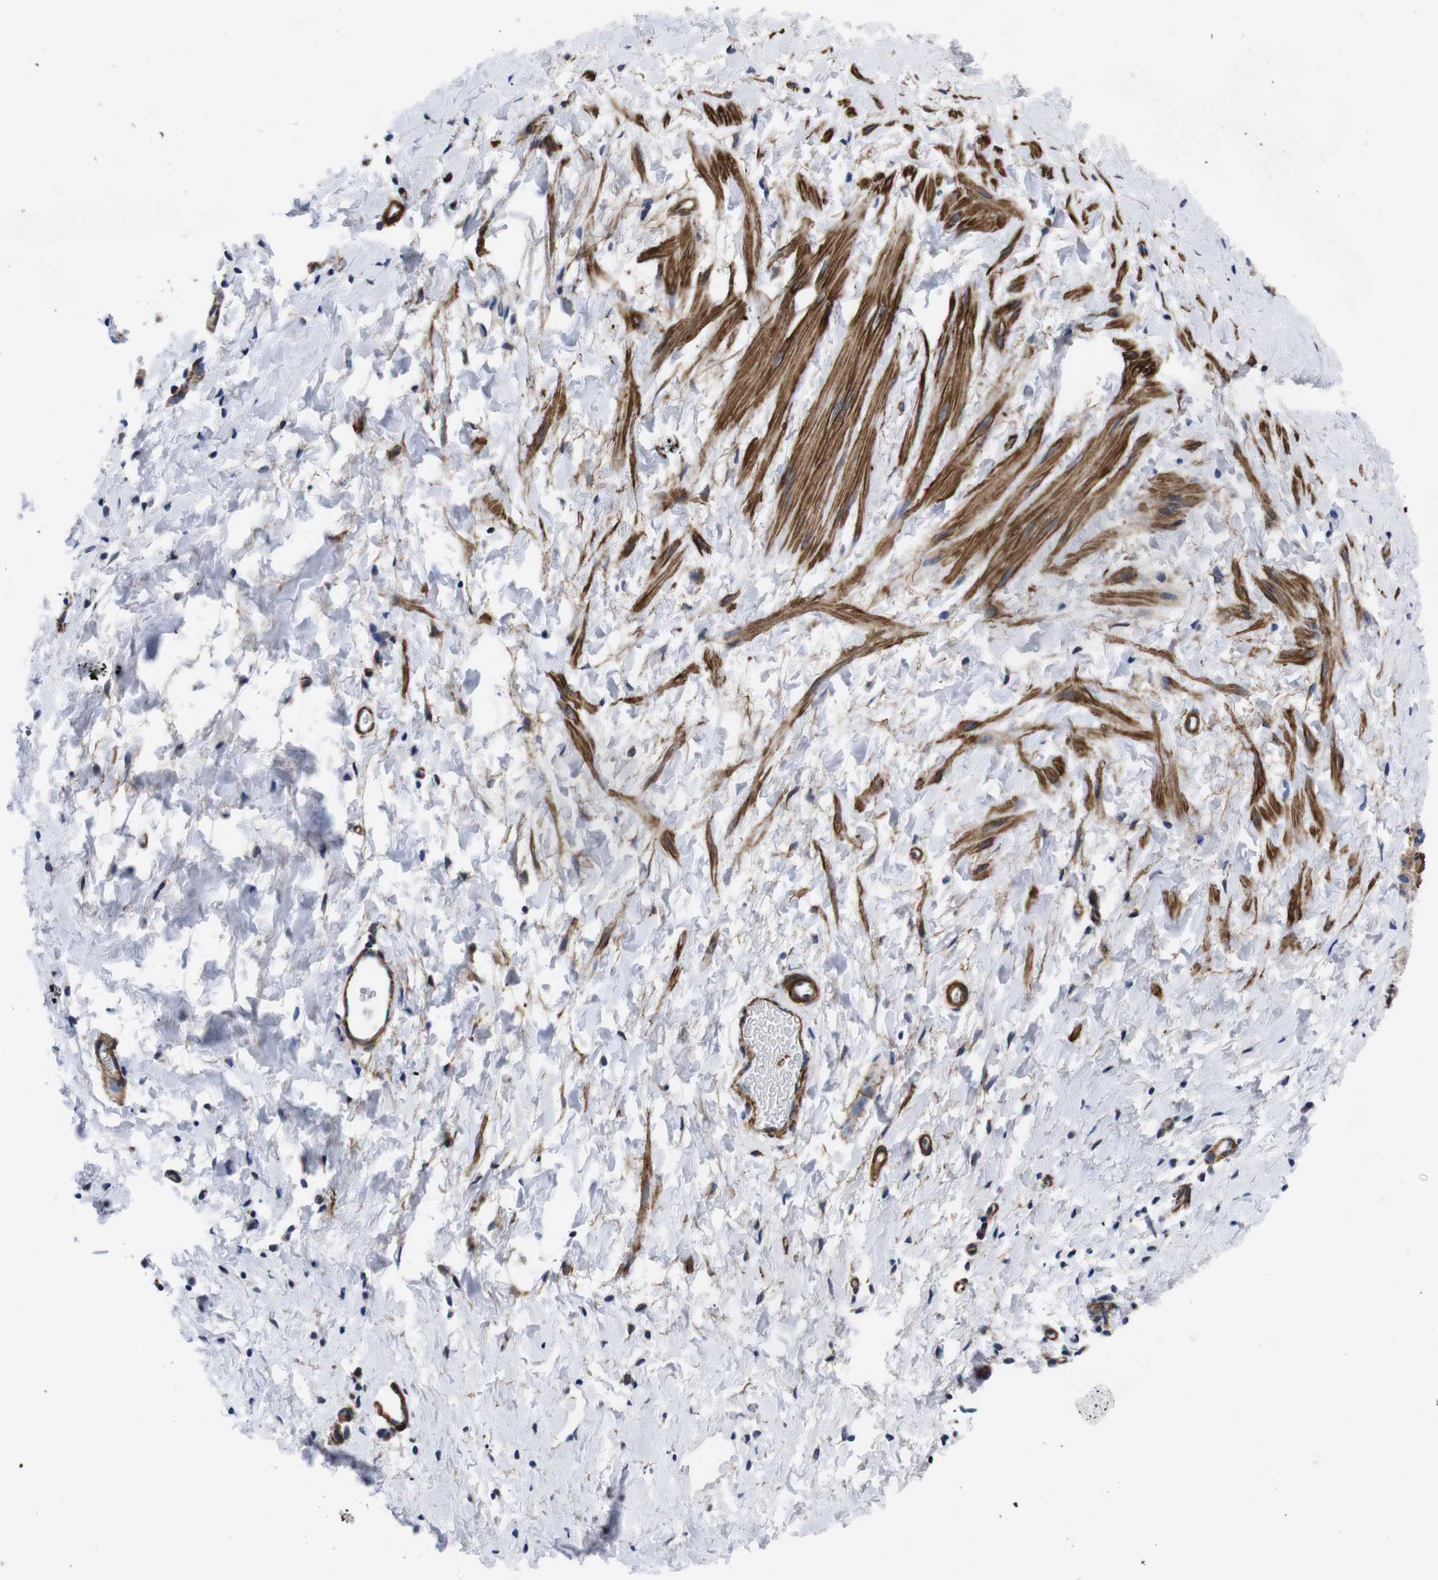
{"staining": {"intensity": "strong", "quantity": ">75%", "location": "cytoplasmic/membranous"}, "tissue": "smooth muscle", "cell_type": "Smooth muscle cells", "image_type": "normal", "snomed": [{"axis": "morphology", "description": "Normal tissue, NOS"}, {"axis": "topography", "description": "Smooth muscle"}], "caption": "An image of human smooth muscle stained for a protein exhibits strong cytoplasmic/membranous brown staining in smooth muscle cells. (DAB (3,3'-diaminobenzidine) = brown stain, brightfield microscopy at high magnification).", "gene": "WNT10A", "patient": {"sex": "male", "age": 16}}